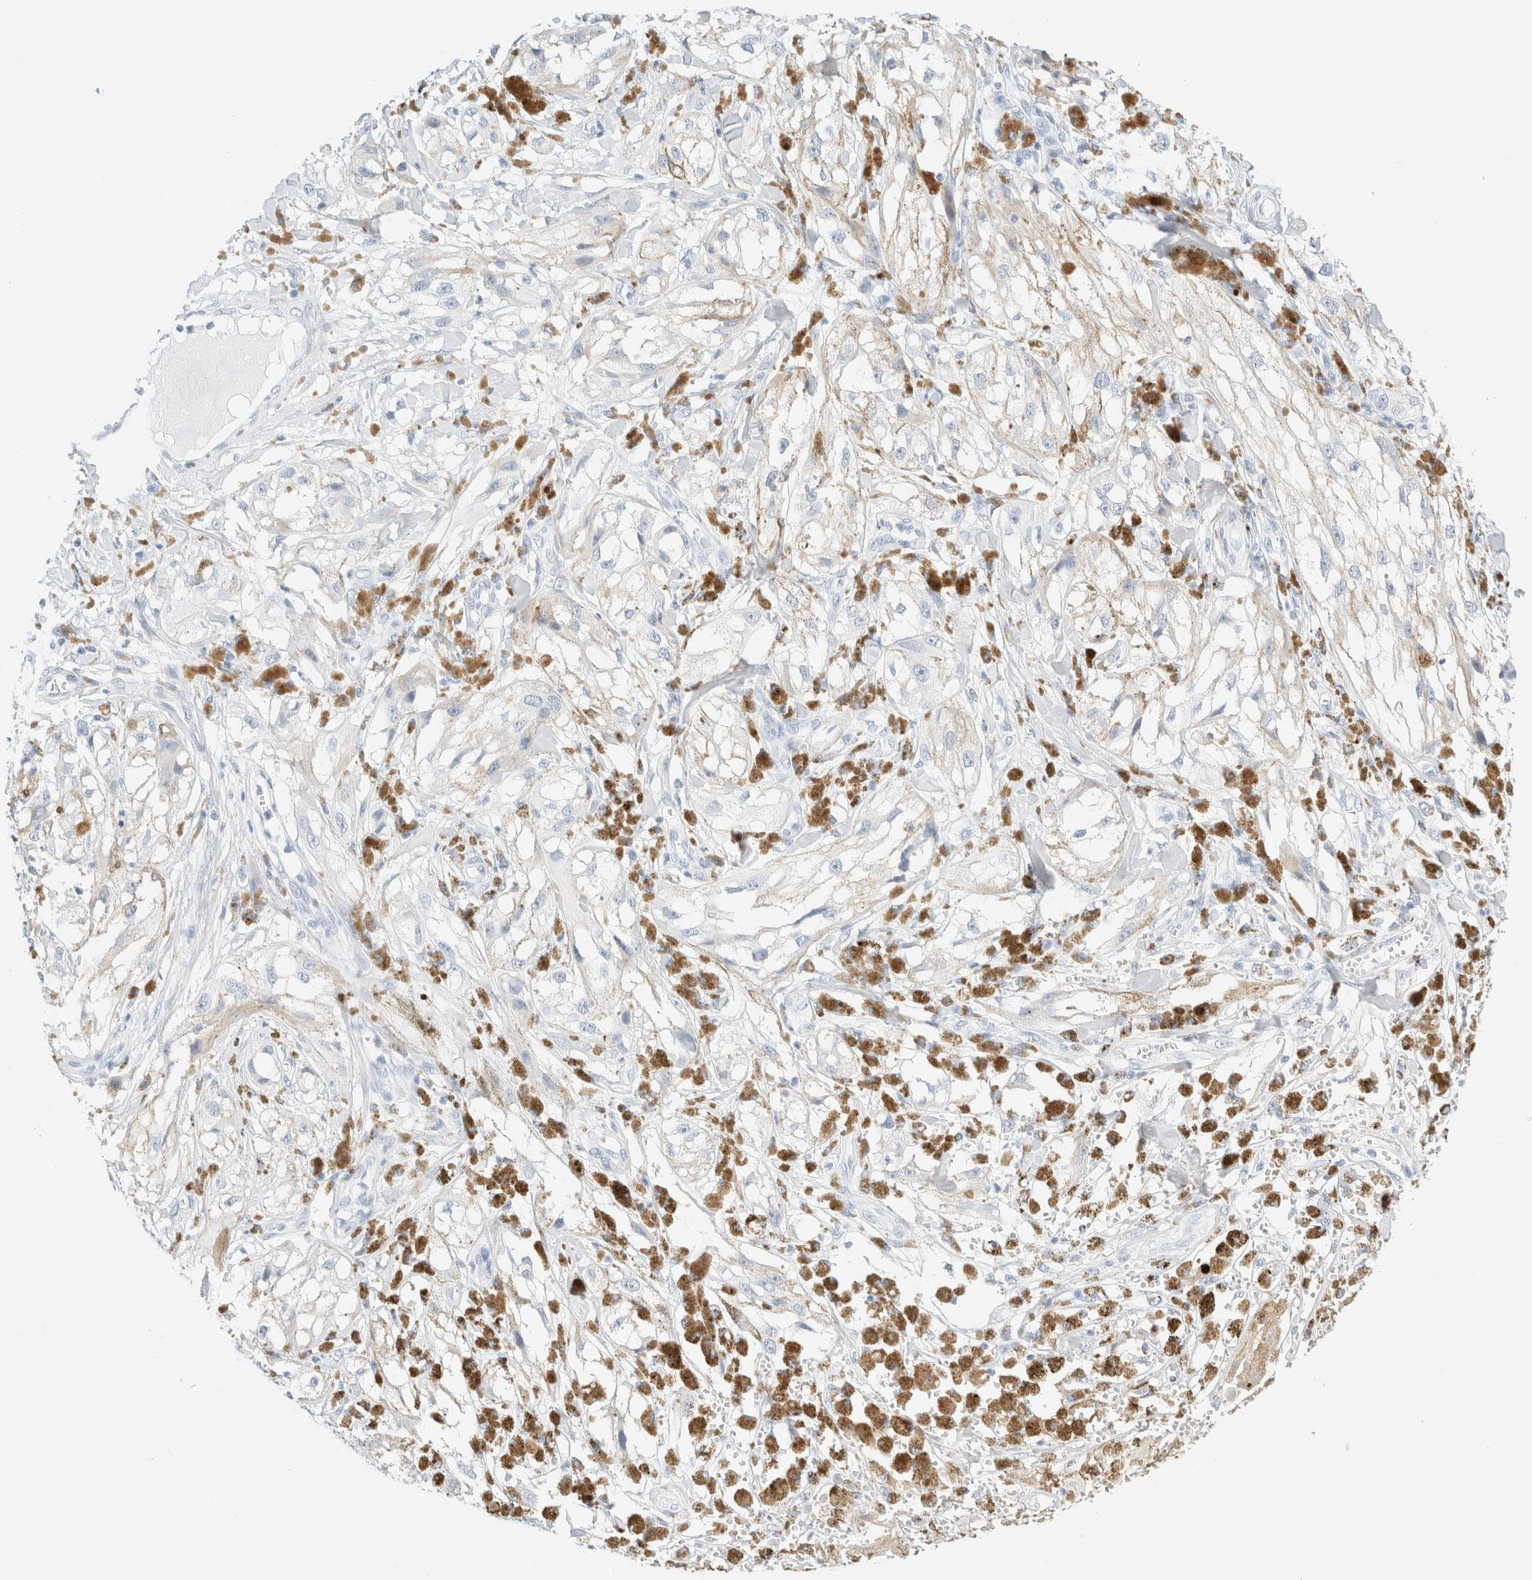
{"staining": {"intensity": "negative", "quantity": "none", "location": "none"}, "tissue": "melanoma", "cell_type": "Tumor cells", "image_type": "cancer", "snomed": [{"axis": "morphology", "description": "Malignant melanoma, NOS"}, {"axis": "topography", "description": "Skin"}], "caption": "Tumor cells are negative for protein expression in human melanoma. The staining was performed using DAB to visualize the protein expression in brown, while the nuclei were stained in blue with hematoxylin (Magnification: 20x).", "gene": "DPYS", "patient": {"sex": "male", "age": 88}}